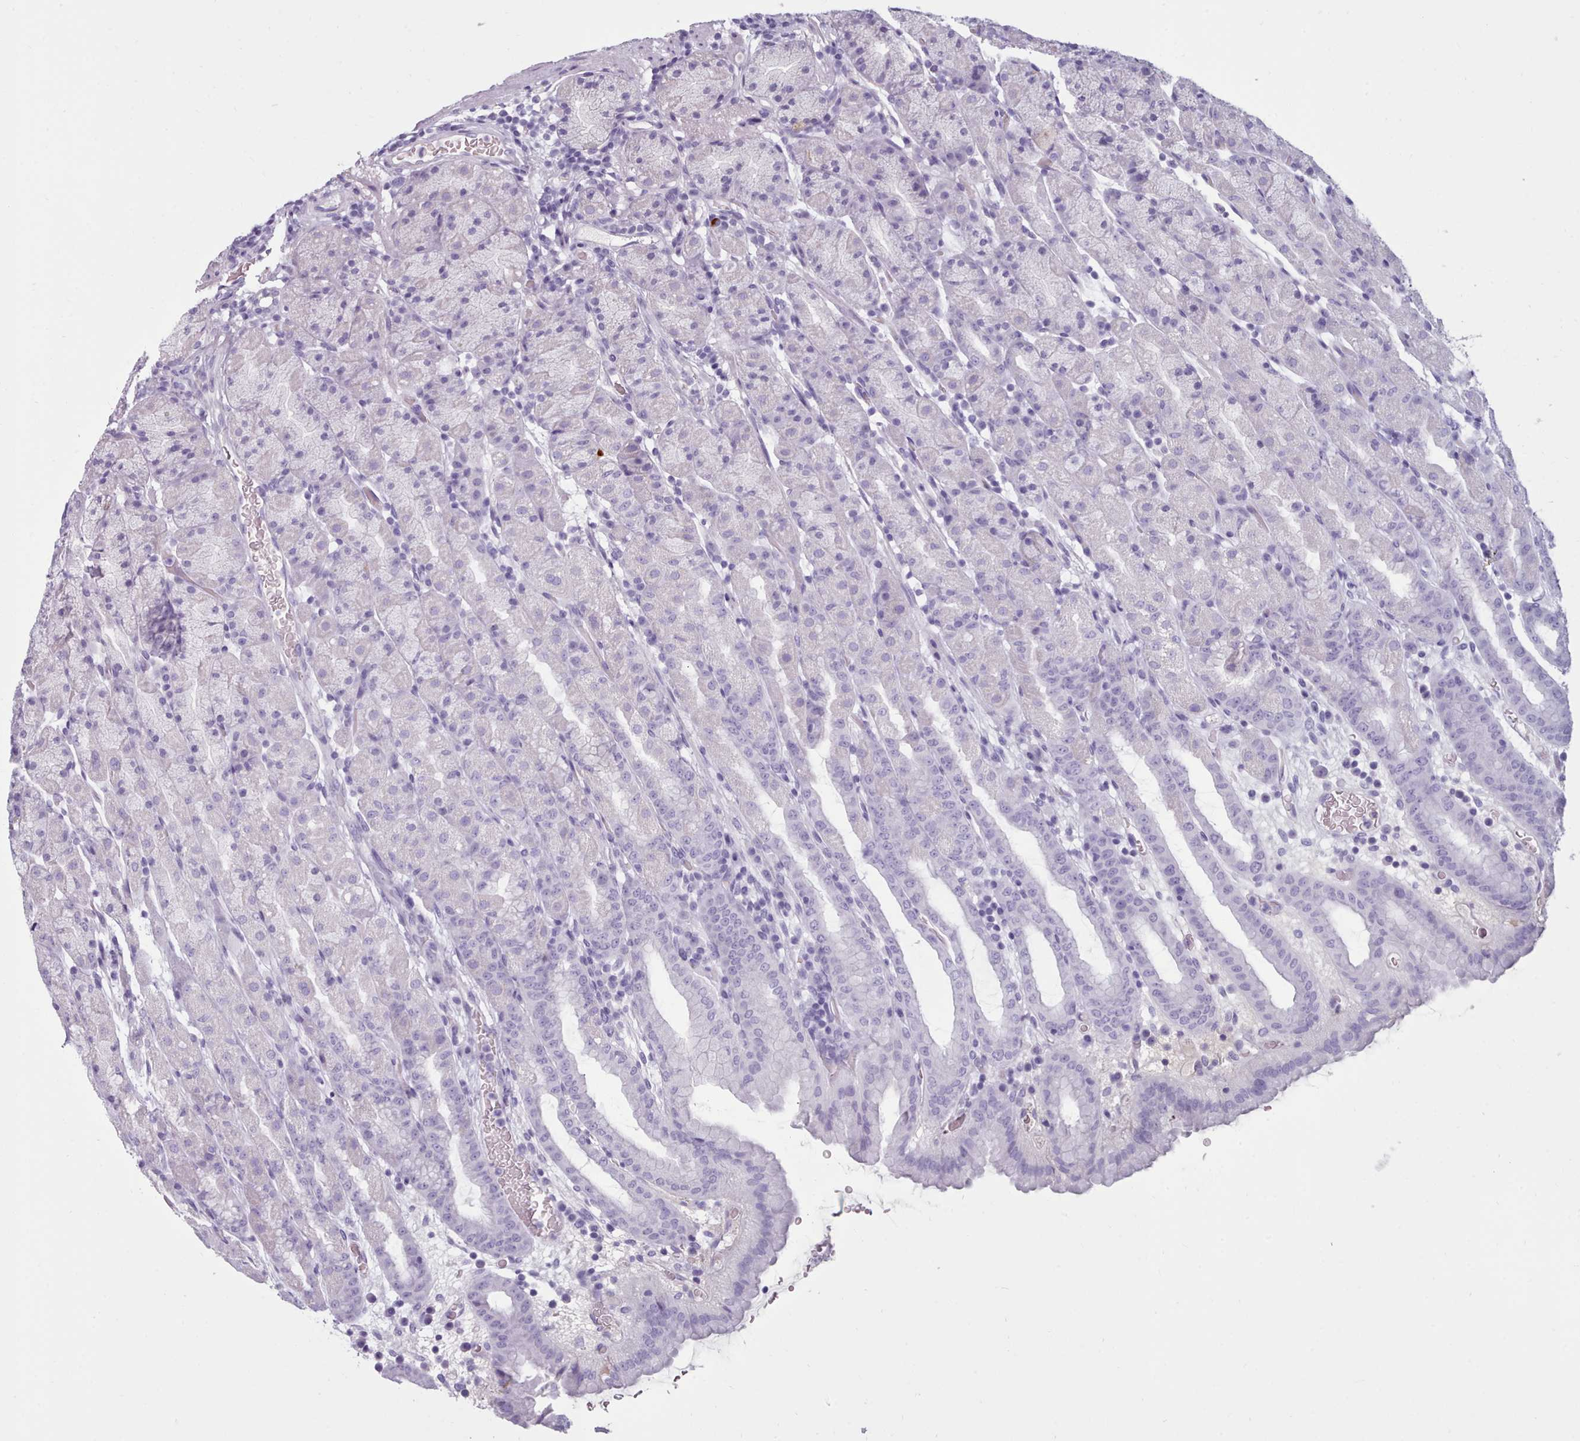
{"staining": {"intensity": "negative", "quantity": "none", "location": "none"}, "tissue": "stomach", "cell_type": "Glandular cells", "image_type": "normal", "snomed": [{"axis": "morphology", "description": "Normal tissue, NOS"}, {"axis": "topography", "description": "Stomach, upper"}], "caption": "Immunohistochemistry of unremarkable human stomach demonstrates no positivity in glandular cells. (DAB (3,3'-diaminobenzidine) immunohistochemistry, high magnification).", "gene": "ZNF43", "patient": {"sex": "male", "age": 68}}